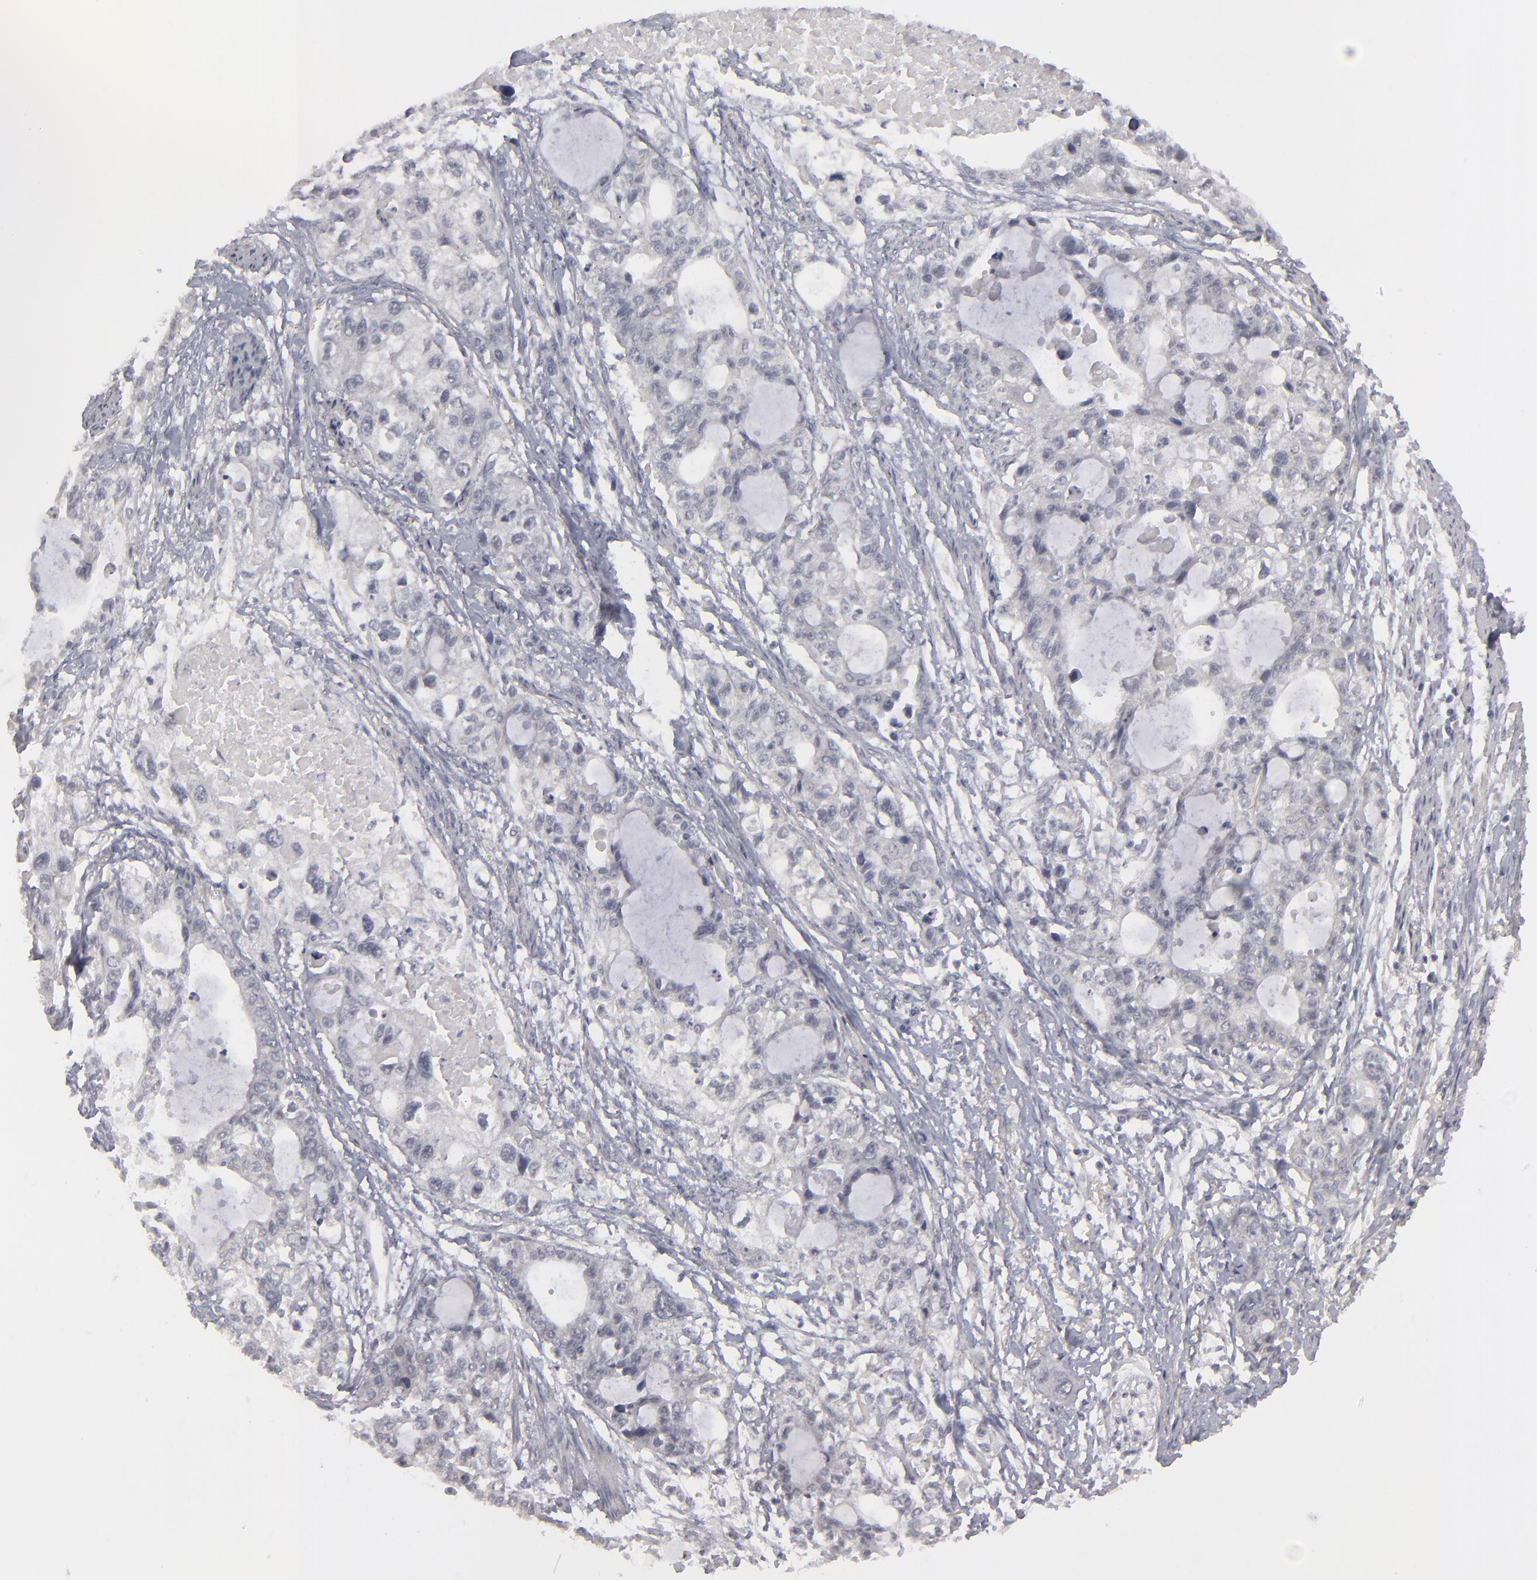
{"staining": {"intensity": "negative", "quantity": "none", "location": "none"}, "tissue": "stomach cancer", "cell_type": "Tumor cells", "image_type": "cancer", "snomed": [{"axis": "morphology", "description": "Adenocarcinoma, NOS"}, {"axis": "topography", "description": "Stomach, upper"}], "caption": "The micrograph reveals no significant expression in tumor cells of adenocarcinoma (stomach).", "gene": "KIAA1210", "patient": {"sex": "female", "age": 52}}